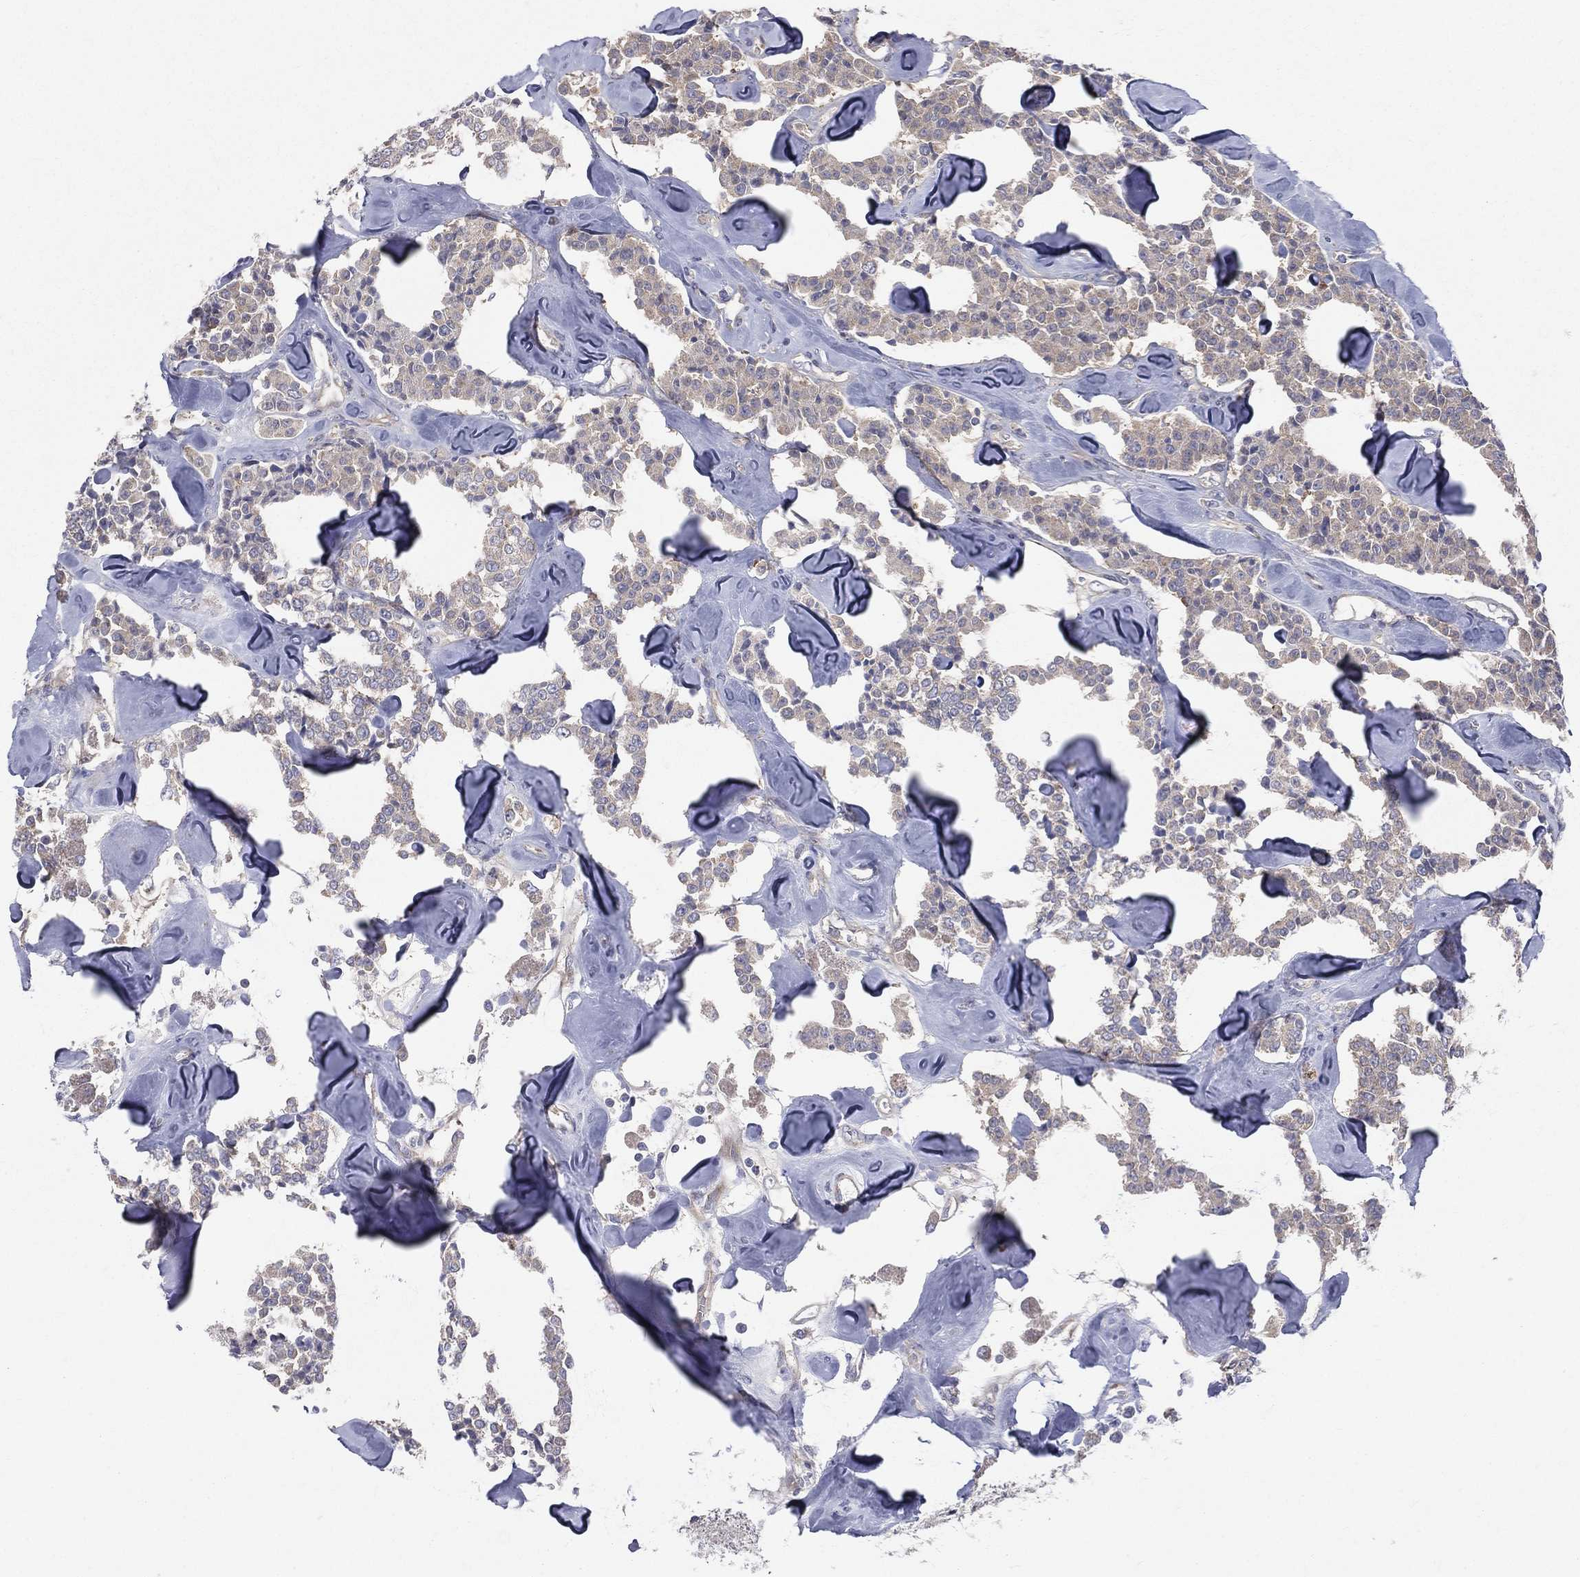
{"staining": {"intensity": "weak", "quantity": ">75%", "location": "cytoplasmic/membranous"}, "tissue": "carcinoid", "cell_type": "Tumor cells", "image_type": "cancer", "snomed": [{"axis": "morphology", "description": "Carcinoid, malignant, NOS"}, {"axis": "topography", "description": "Pancreas"}], "caption": "Approximately >75% of tumor cells in human carcinoid demonstrate weak cytoplasmic/membranous protein staining as visualized by brown immunohistochemical staining.", "gene": "POMZP3", "patient": {"sex": "male", "age": 41}}